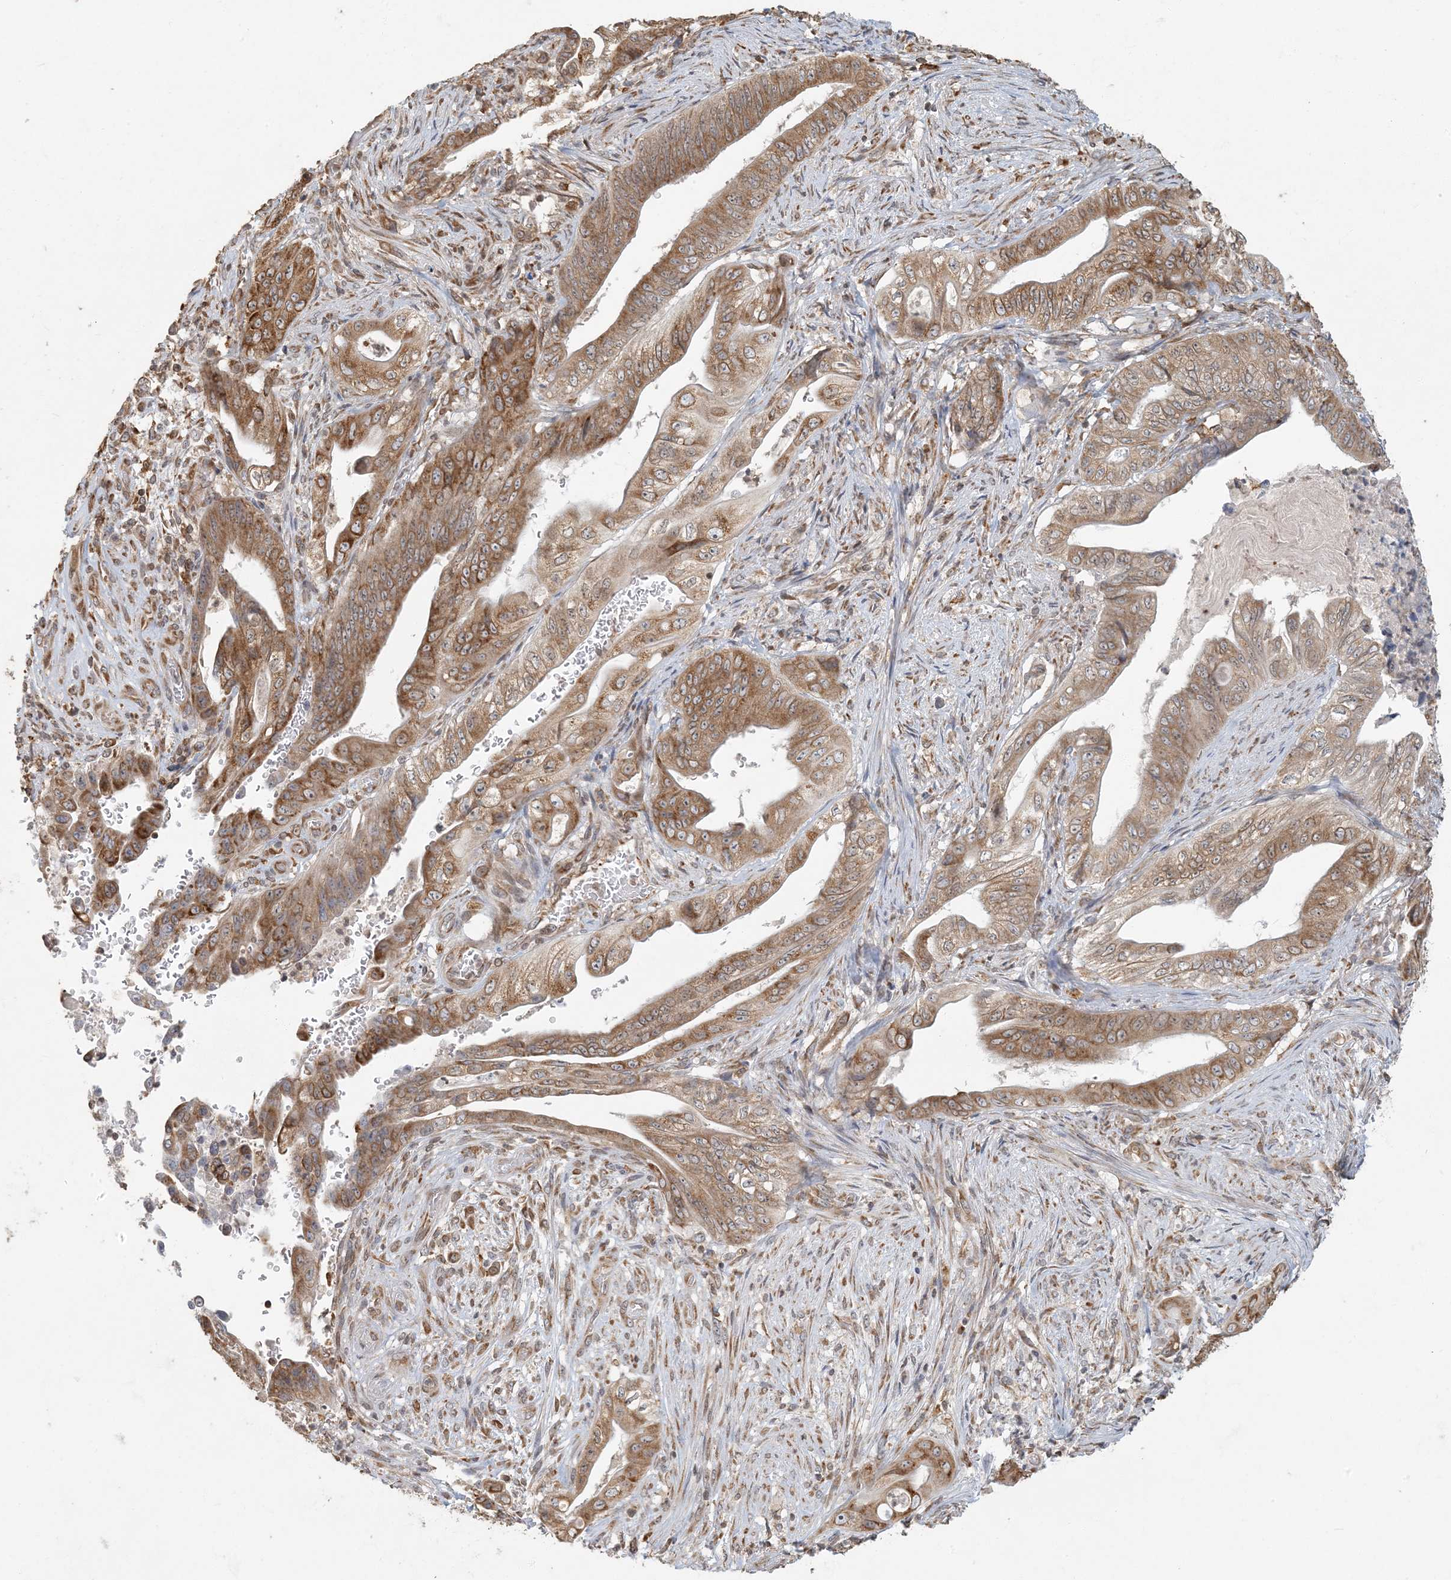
{"staining": {"intensity": "strong", "quantity": ">75%", "location": "cytoplasmic/membranous"}, "tissue": "stomach cancer", "cell_type": "Tumor cells", "image_type": "cancer", "snomed": [{"axis": "morphology", "description": "Adenocarcinoma, NOS"}, {"axis": "topography", "description": "Stomach"}], "caption": "The photomicrograph shows staining of adenocarcinoma (stomach), revealing strong cytoplasmic/membranous protein staining (brown color) within tumor cells. The protein is shown in brown color, while the nuclei are stained blue.", "gene": "AK9", "patient": {"sex": "female", "age": 73}}